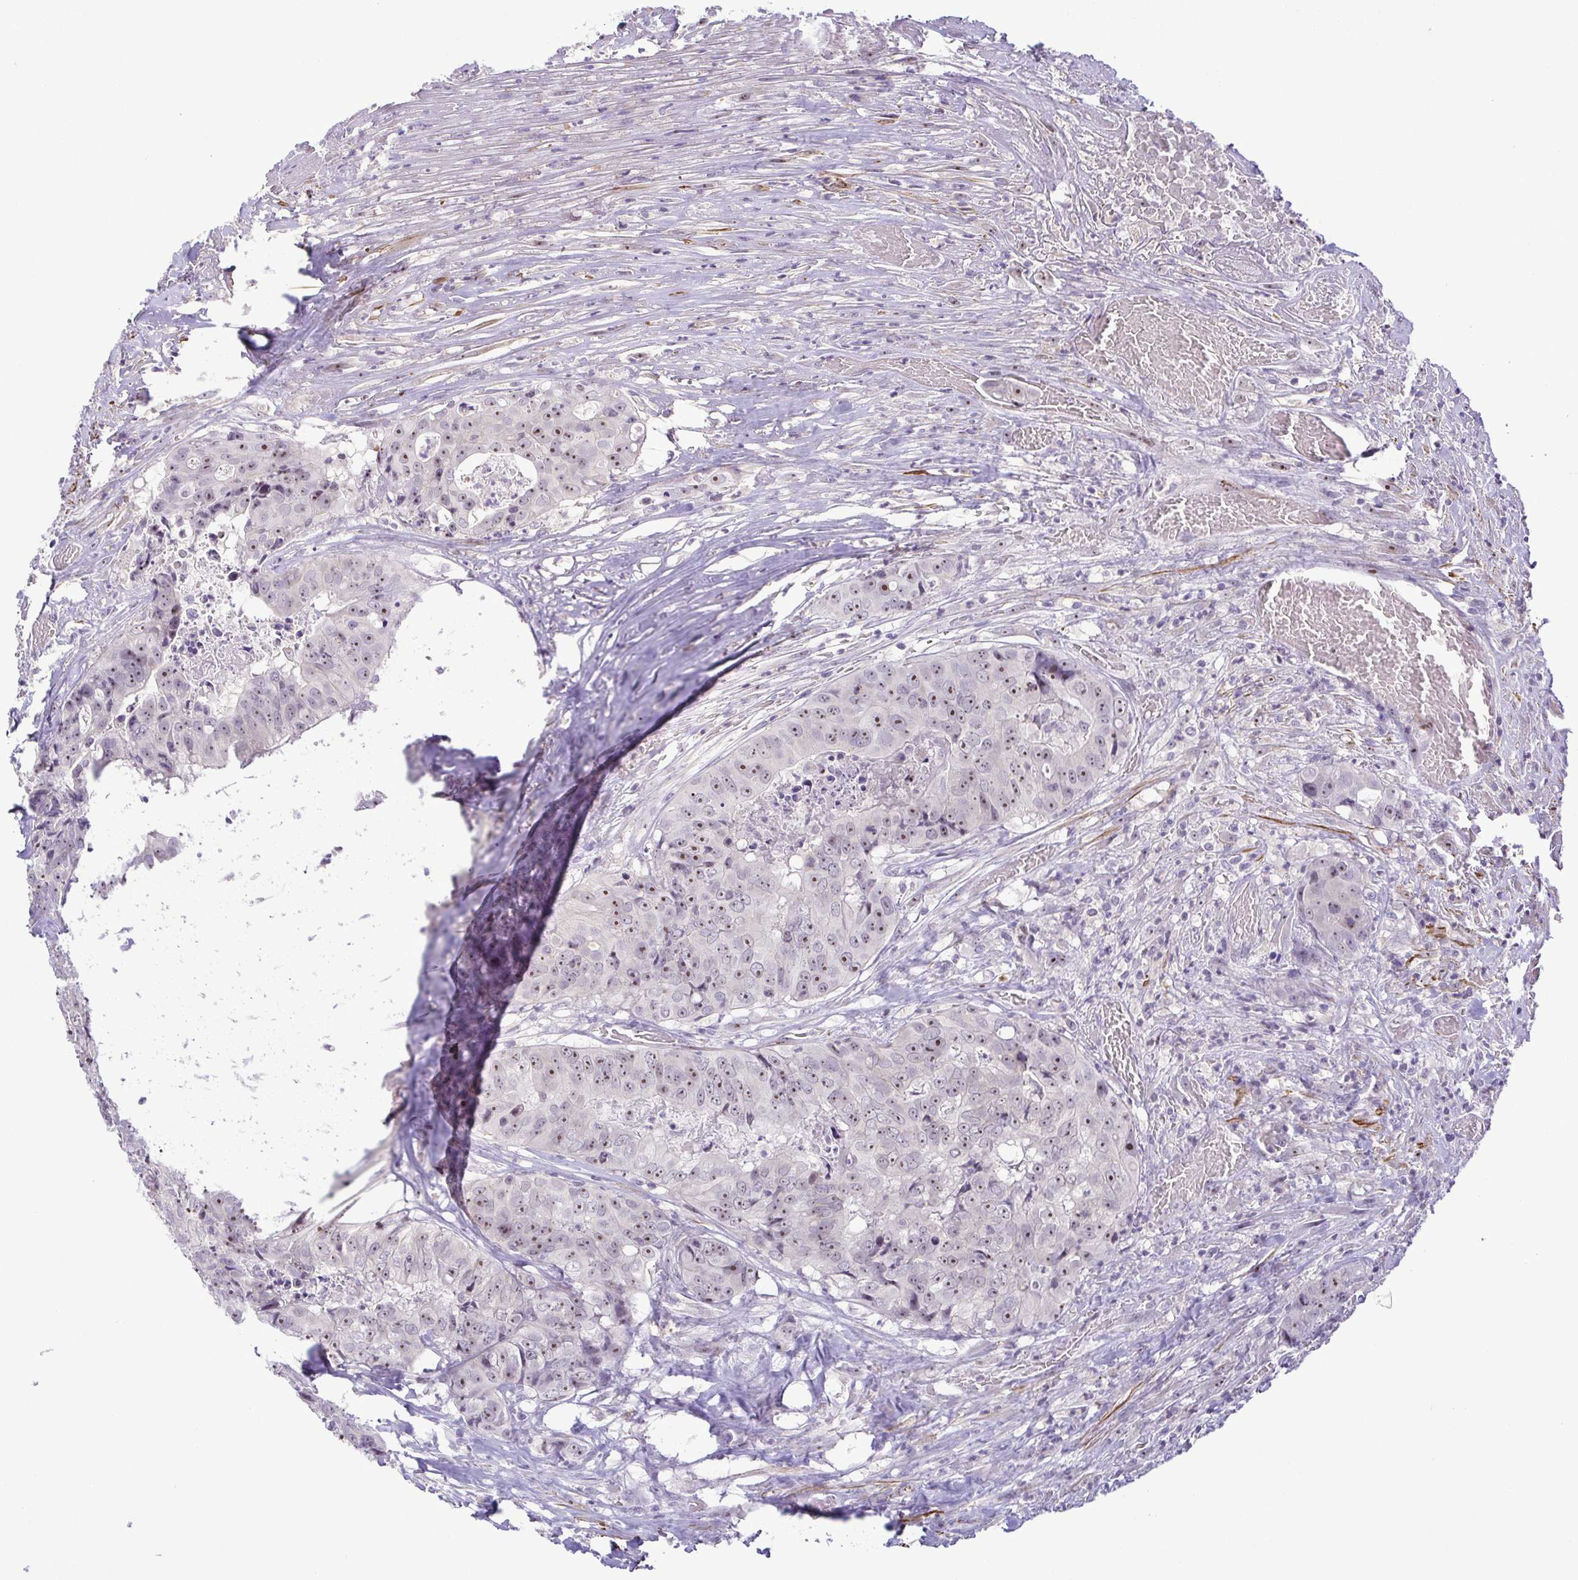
{"staining": {"intensity": "moderate", "quantity": "25%-75%", "location": "nuclear"}, "tissue": "colorectal cancer", "cell_type": "Tumor cells", "image_type": "cancer", "snomed": [{"axis": "morphology", "description": "Adenocarcinoma, NOS"}, {"axis": "topography", "description": "Rectum"}], "caption": "Moderate nuclear protein positivity is present in about 25%-75% of tumor cells in adenocarcinoma (colorectal).", "gene": "RSL24D1", "patient": {"sex": "female", "age": 62}}